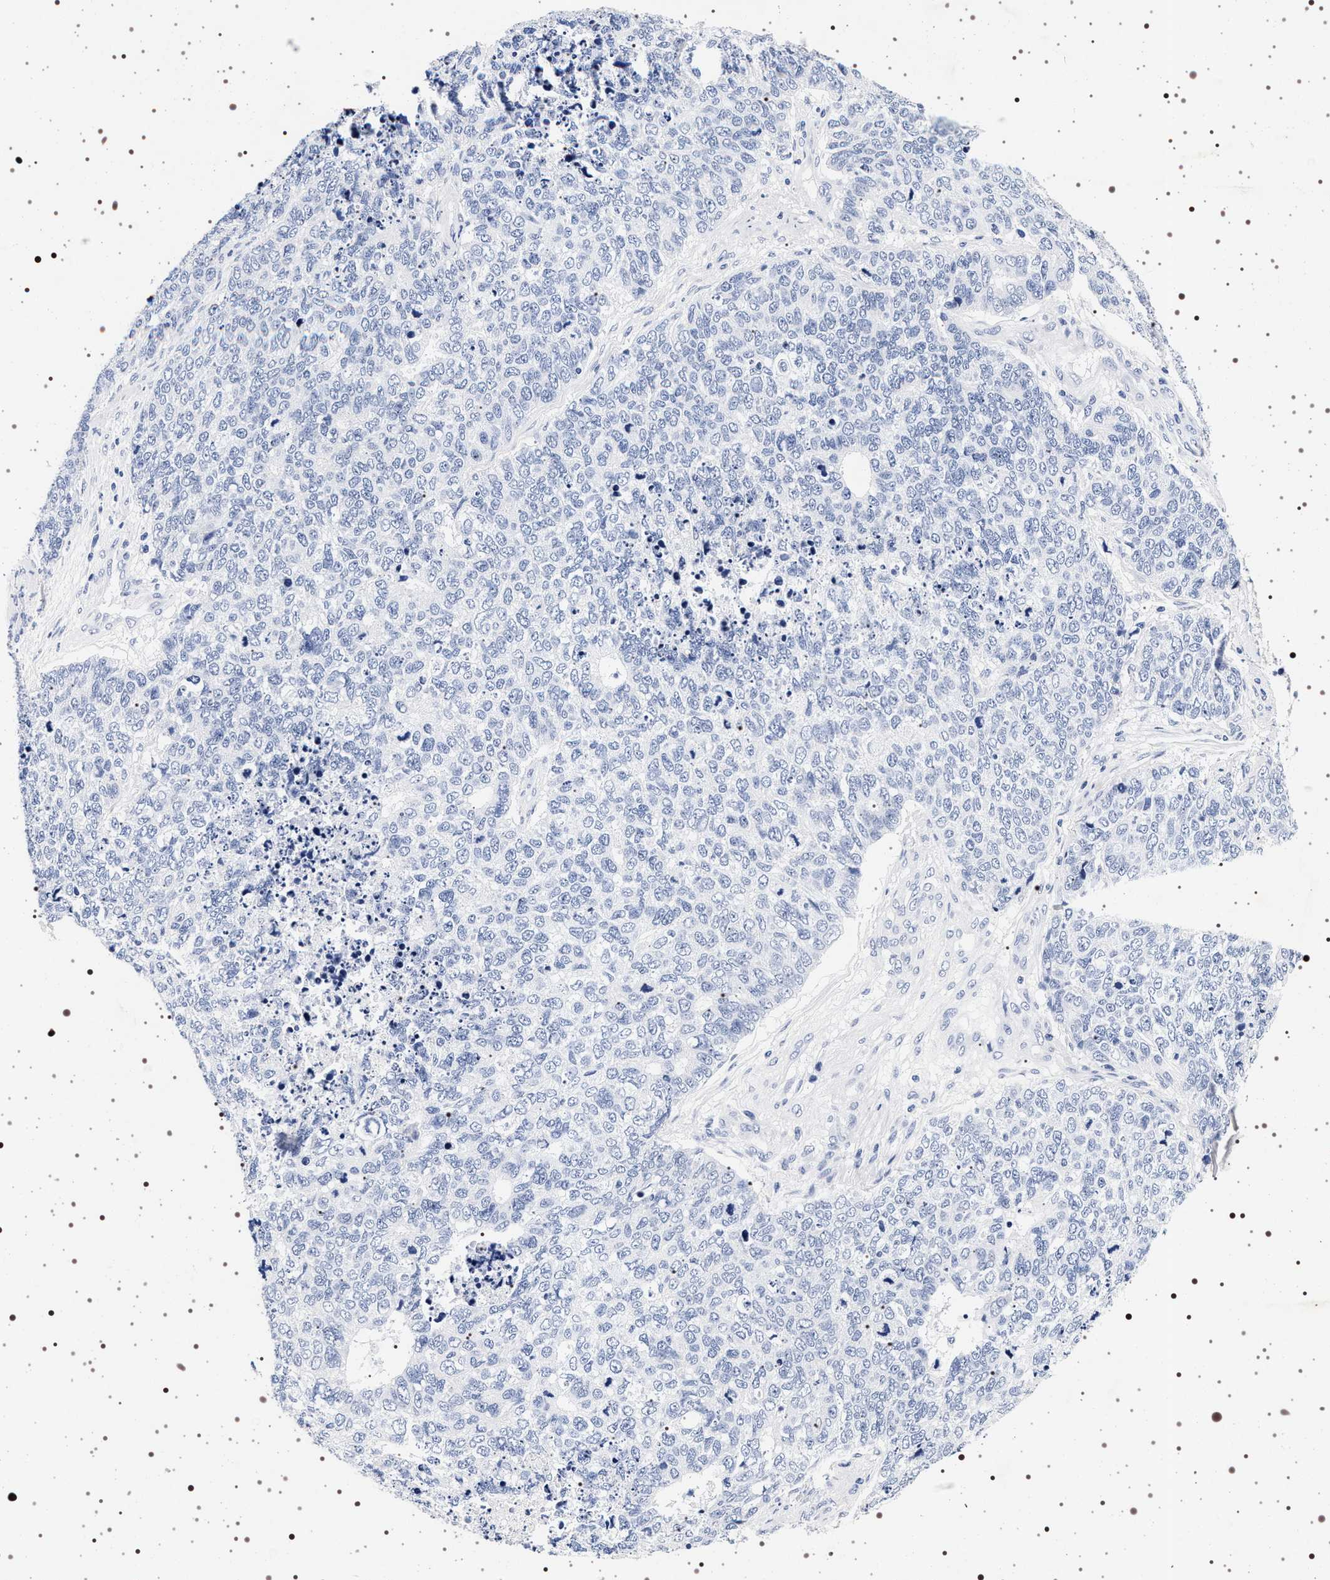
{"staining": {"intensity": "negative", "quantity": "none", "location": "none"}, "tissue": "cervical cancer", "cell_type": "Tumor cells", "image_type": "cancer", "snomed": [{"axis": "morphology", "description": "Squamous cell carcinoma, NOS"}, {"axis": "topography", "description": "Cervix"}], "caption": "High magnification brightfield microscopy of squamous cell carcinoma (cervical) stained with DAB (brown) and counterstained with hematoxylin (blue): tumor cells show no significant staining.", "gene": "SYN1", "patient": {"sex": "female", "age": 63}}